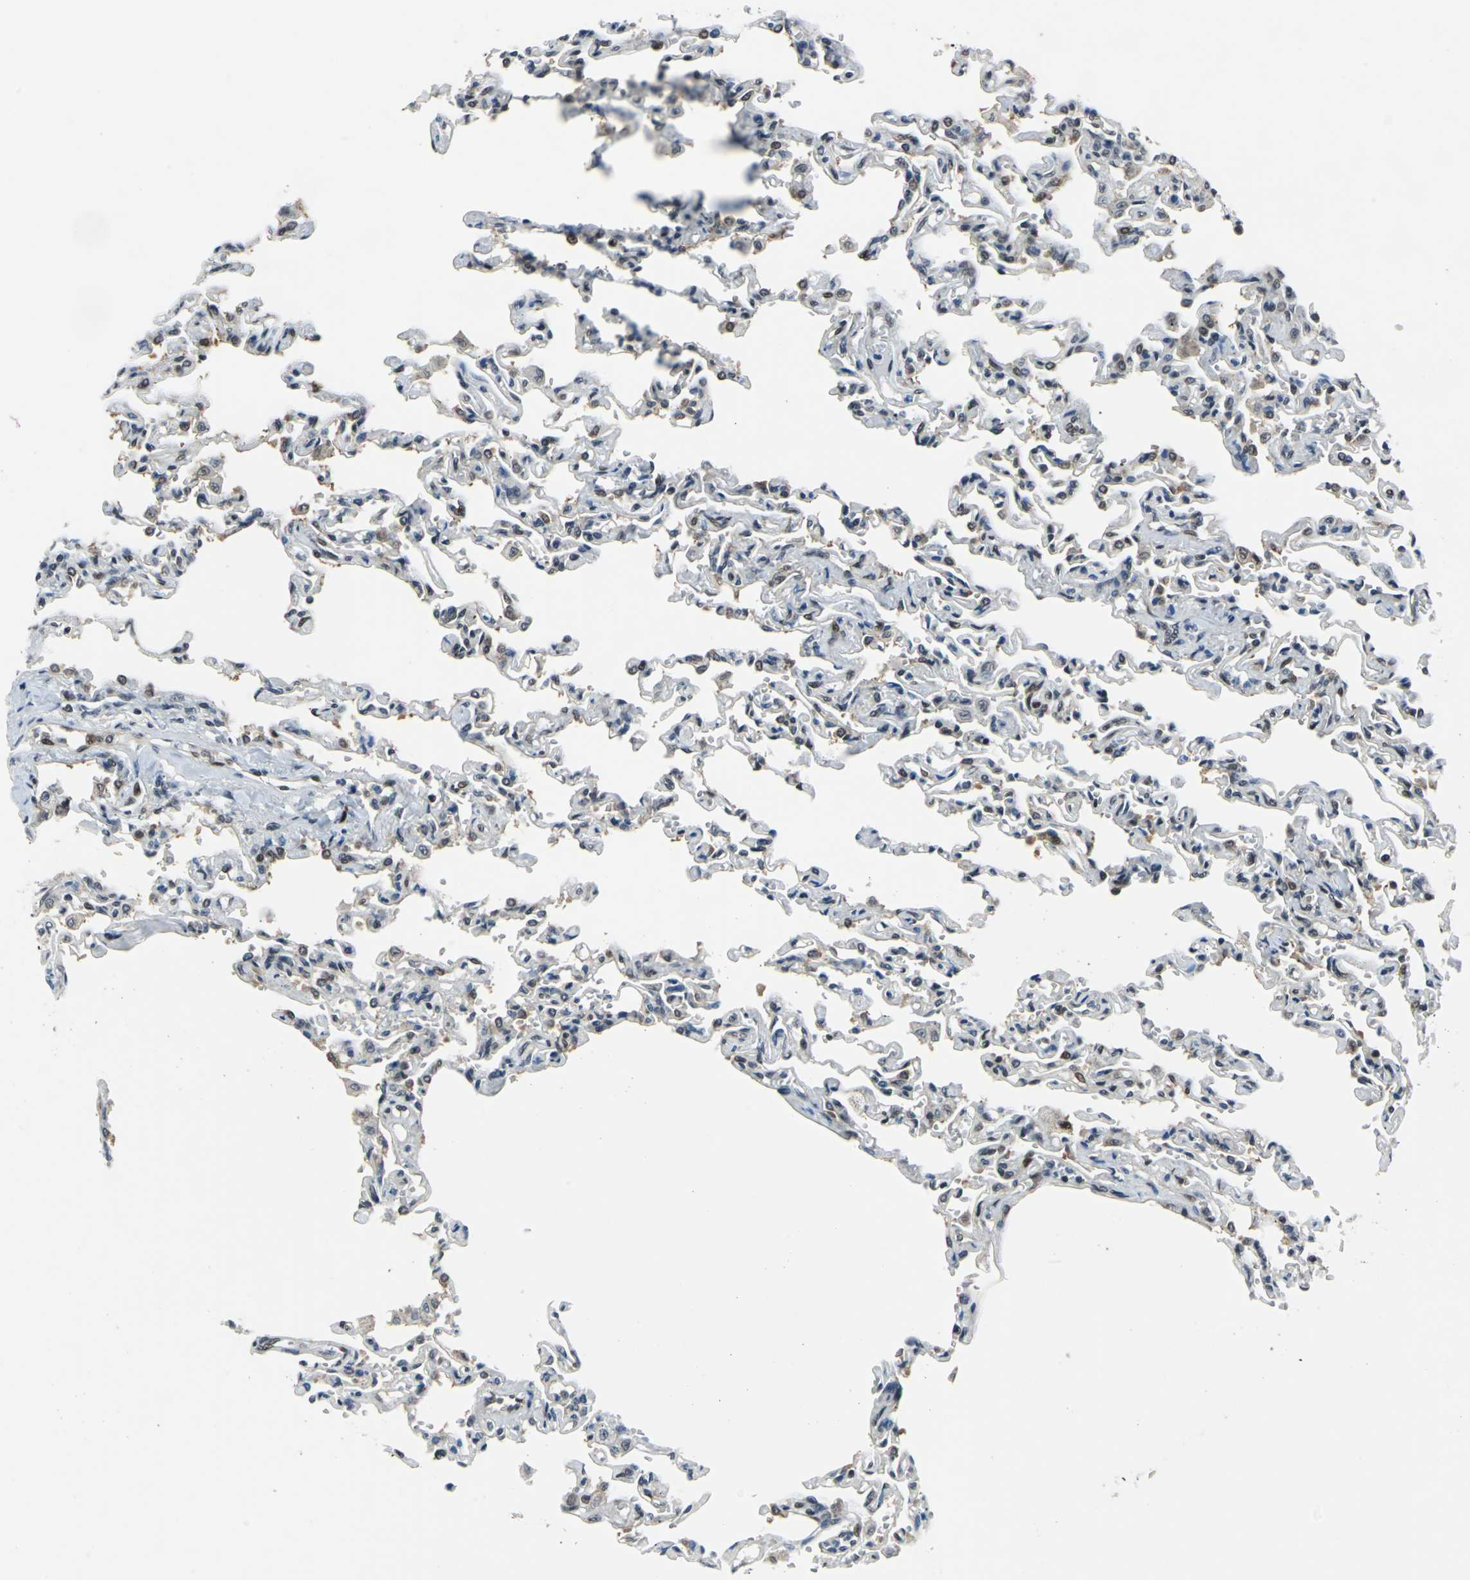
{"staining": {"intensity": "weak", "quantity": "25%-75%", "location": "cytoplasmic/membranous,nuclear"}, "tissue": "lung", "cell_type": "Alveolar cells", "image_type": "normal", "snomed": [{"axis": "morphology", "description": "Normal tissue, NOS"}, {"axis": "topography", "description": "Lung"}], "caption": "This is an image of IHC staining of normal lung, which shows weak expression in the cytoplasmic/membranous,nuclear of alveolar cells.", "gene": "POLR3K", "patient": {"sex": "male", "age": 21}}